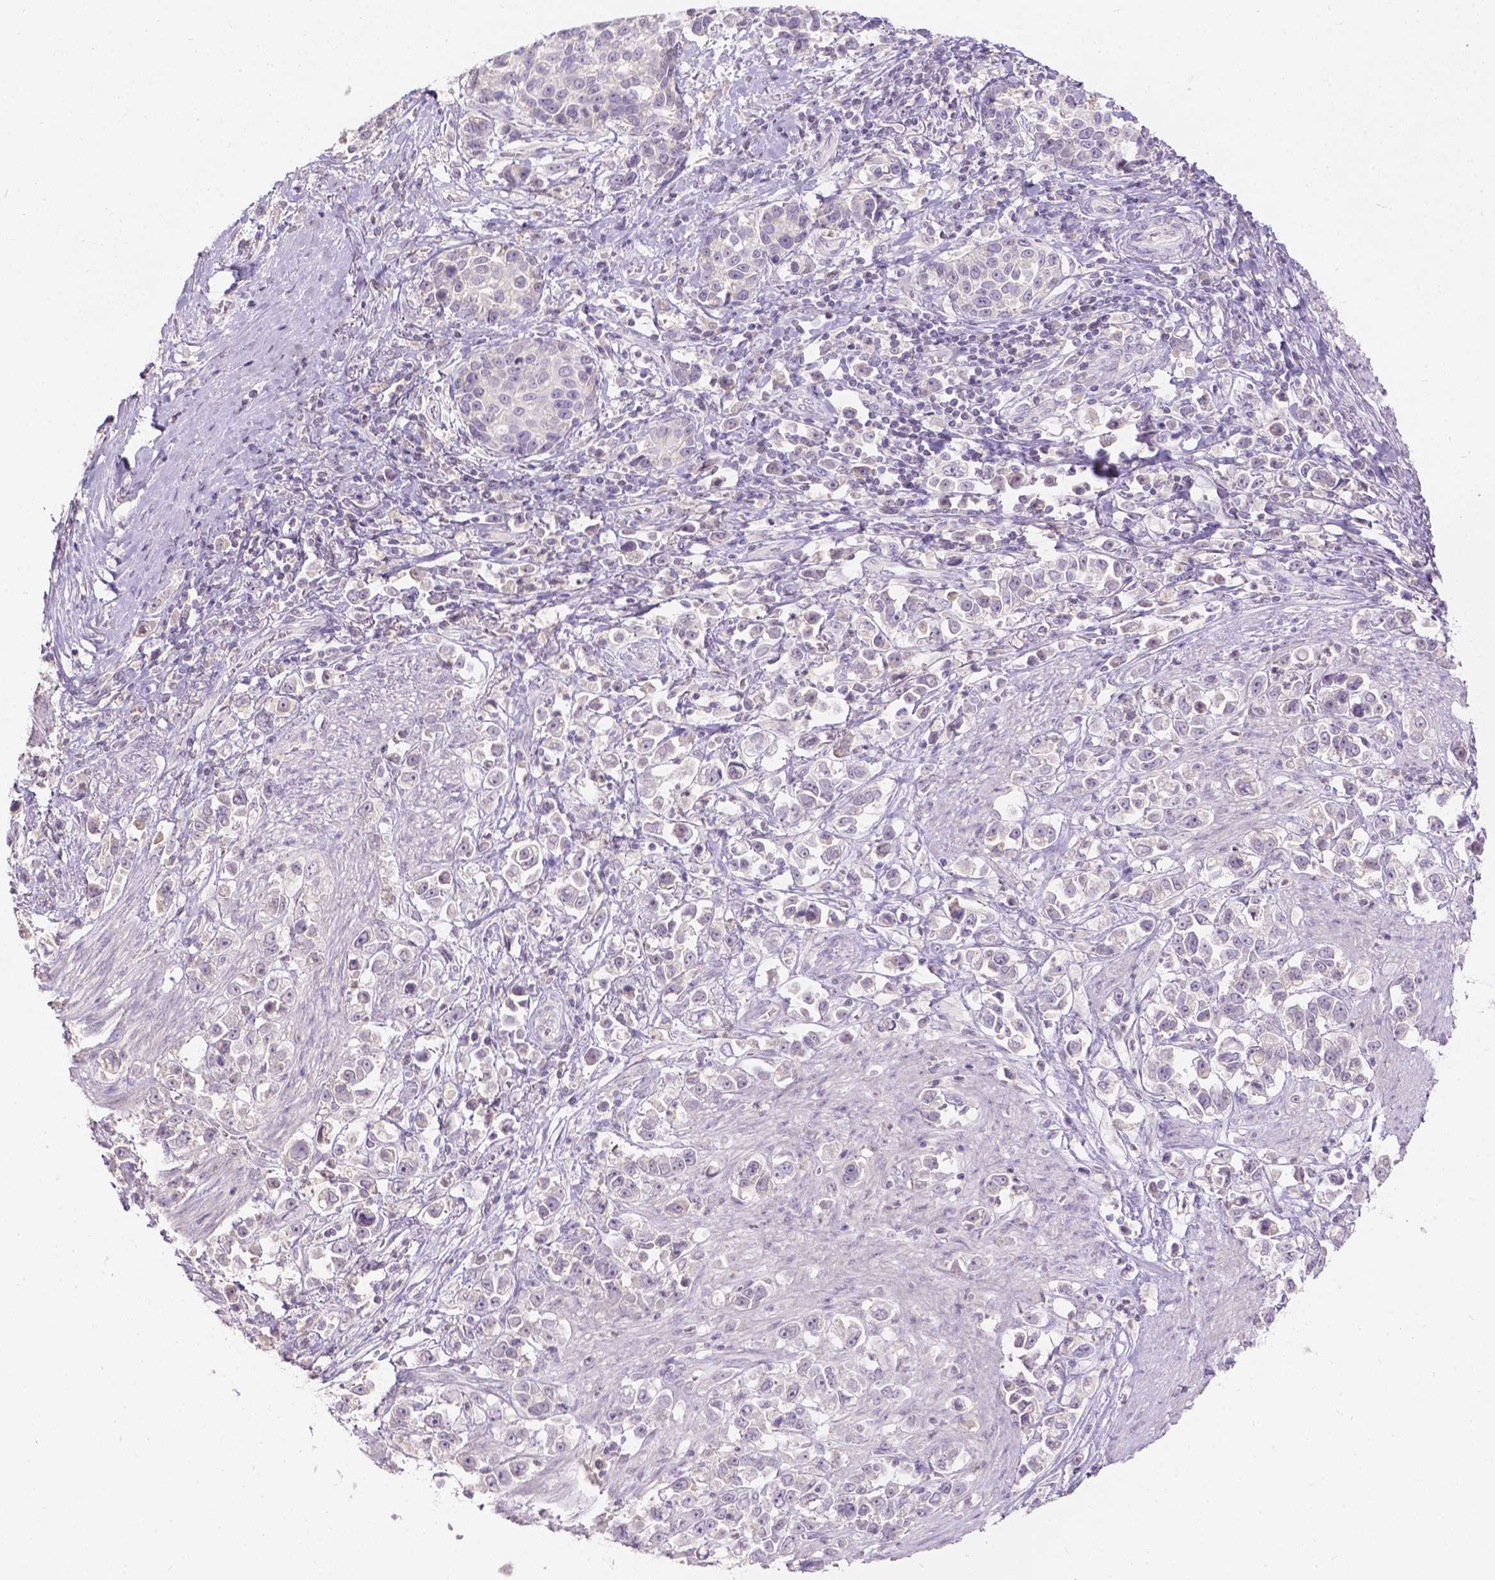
{"staining": {"intensity": "negative", "quantity": "none", "location": "none"}, "tissue": "stomach cancer", "cell_type": "Tumor cells", "image_type": "cancer", "snomed": [{"axis": "morphology", "description": "Adenocarcinoma, NOS"}, {"axis": "topography", "description": "Stomach"}], "caption": "High magnification brightfield microscopy of adenocarcinoma (stomach) stained with DAB (brown) and counterstained with hematoxylin (blue): tumor cells show no significant staining.", "gene": "DCAF4L1", "patient": {"sex": "male", "age": 93}}